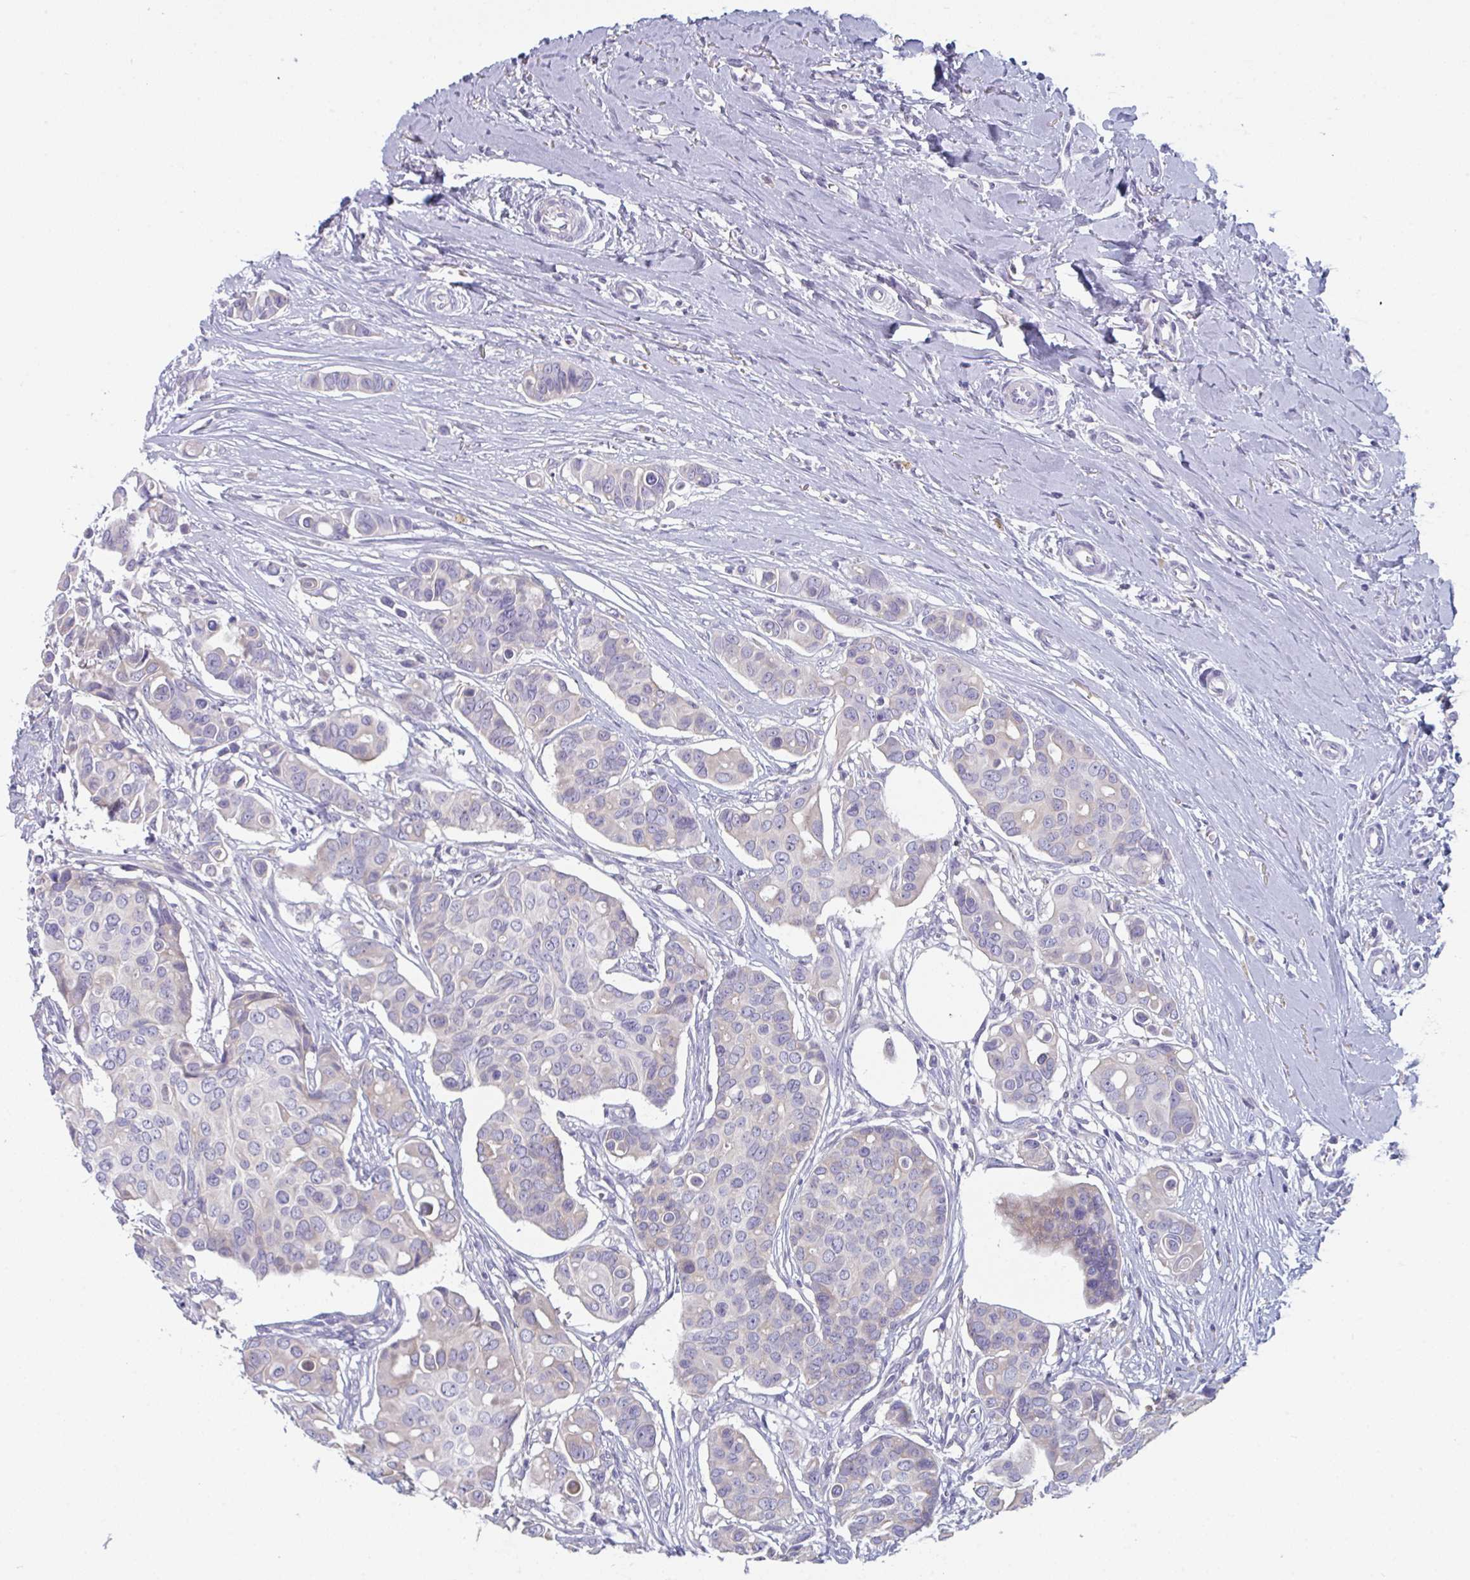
{"staining": {"intensity": "negative", "quantity": "none", "location": "none"}, "tissue": "breast cancer", "cell_type": "Tumor cells", "image_type": "cancer", "snomed": [{"axis": "morphology", "description": "Normal tissue, NOS"}, {"axis": "morphology", "description": "Duct carcinoma"}, {"axis": "topography", "description": "Skin"}, {"axis": "topography", "description": "Breast"}], "caption": "Tumor cells show no significant positivity in invasive ductal carcinoma (breast).", "gene": "PTPRD", "patient": {"sex": "female", "age": 54}}